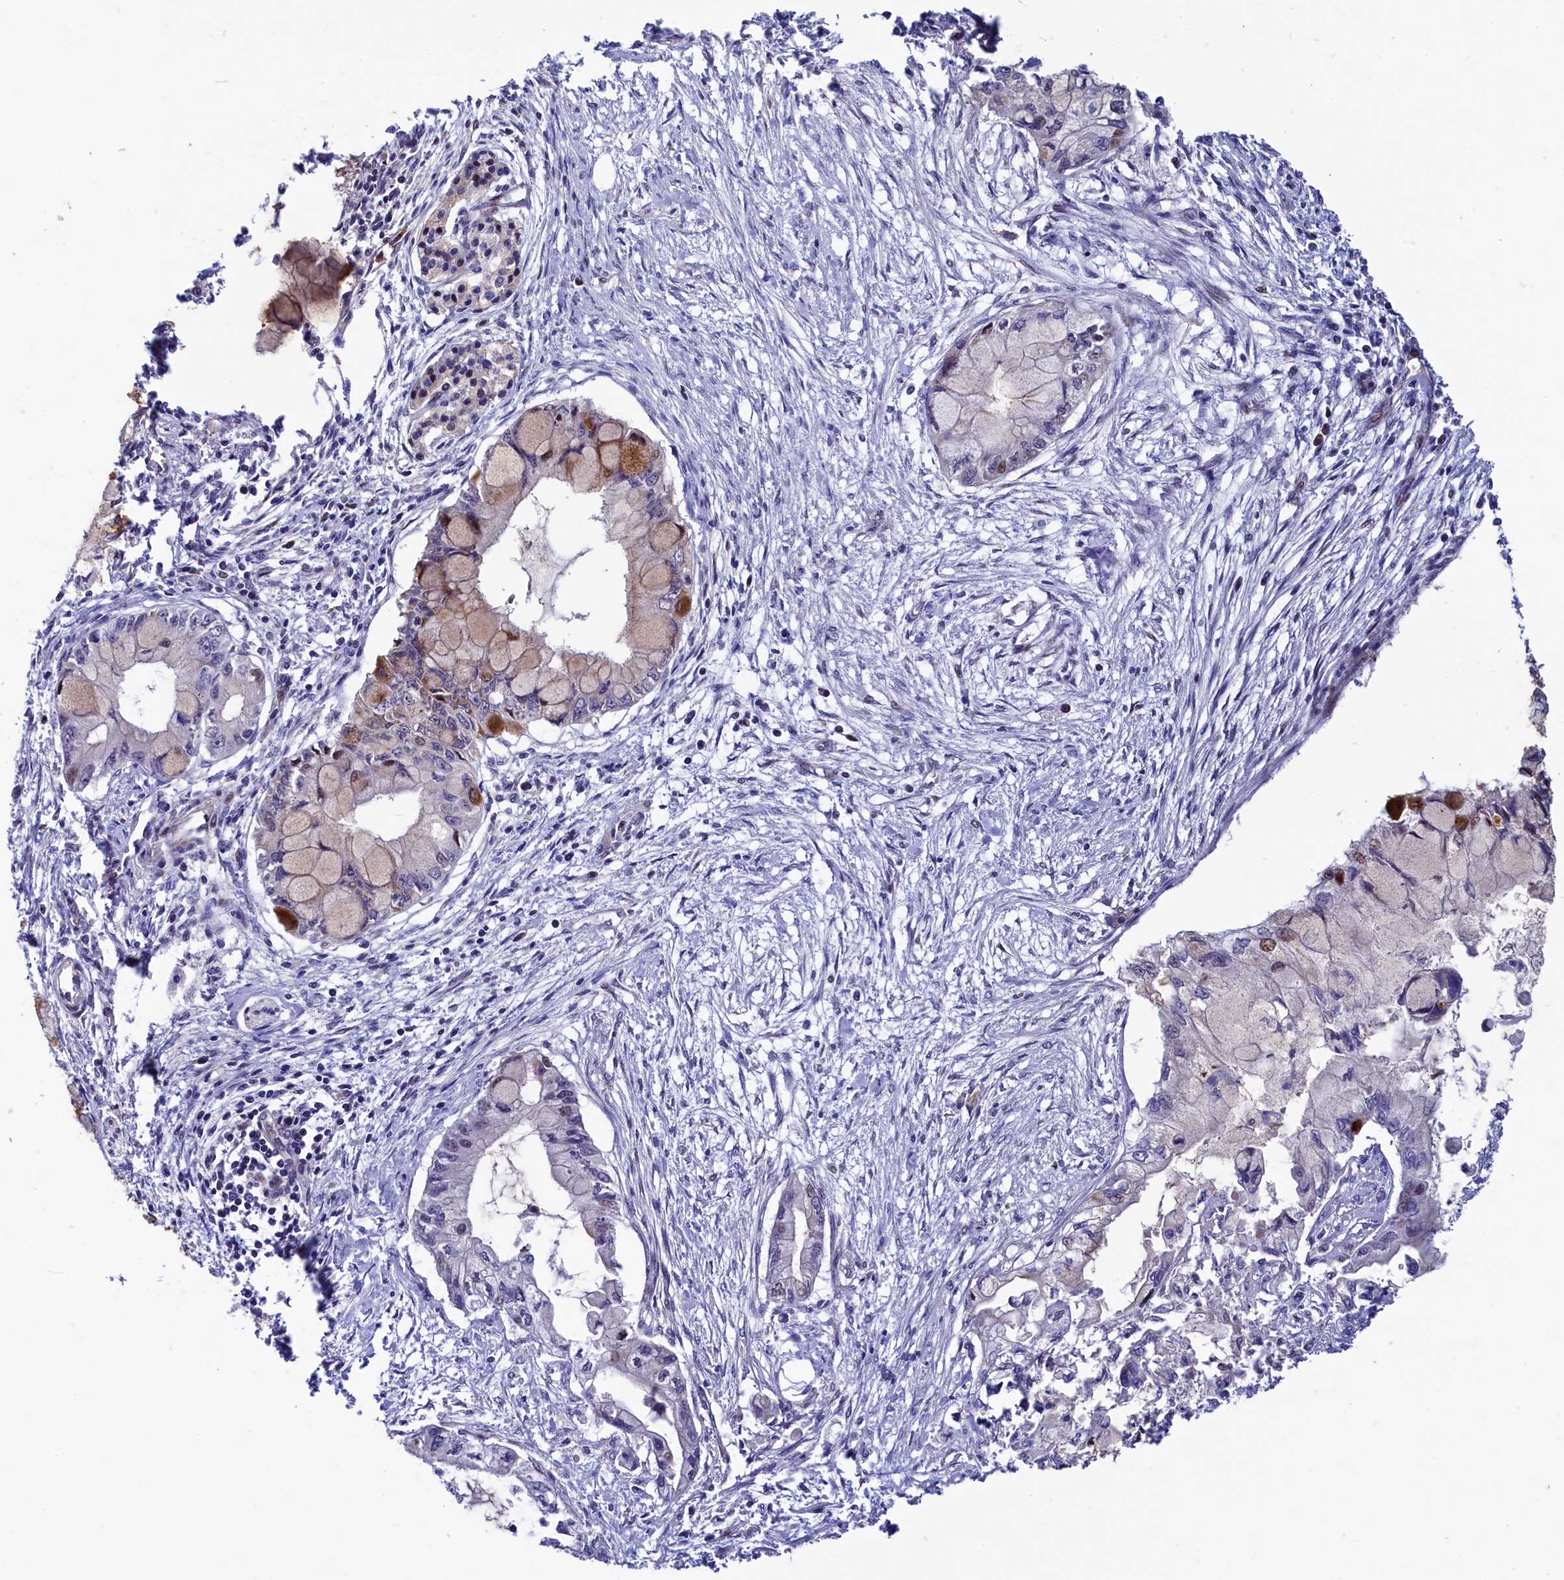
{"staining": {"intensity": "moderate", "quantity": "<25%", "location": "cytoplasmic/membranous"}, "tissue": "pancreatic cancer", "cell_type": "Tumor cells", "image_type": "cancer", "snomed": [{"axis": "morphology", "description": "Adenocarcinoma, NOS"}, {"axis": "topography", "description": "Pancreas"}], "caption": "Moderate cytoplasmic/membranous positivity is seen in approximately <25% of tumor cells in adenocarcinoma (pancreatic).", "gene": "PIK3C3", "patient": {"sex": "male", "age": 48}}